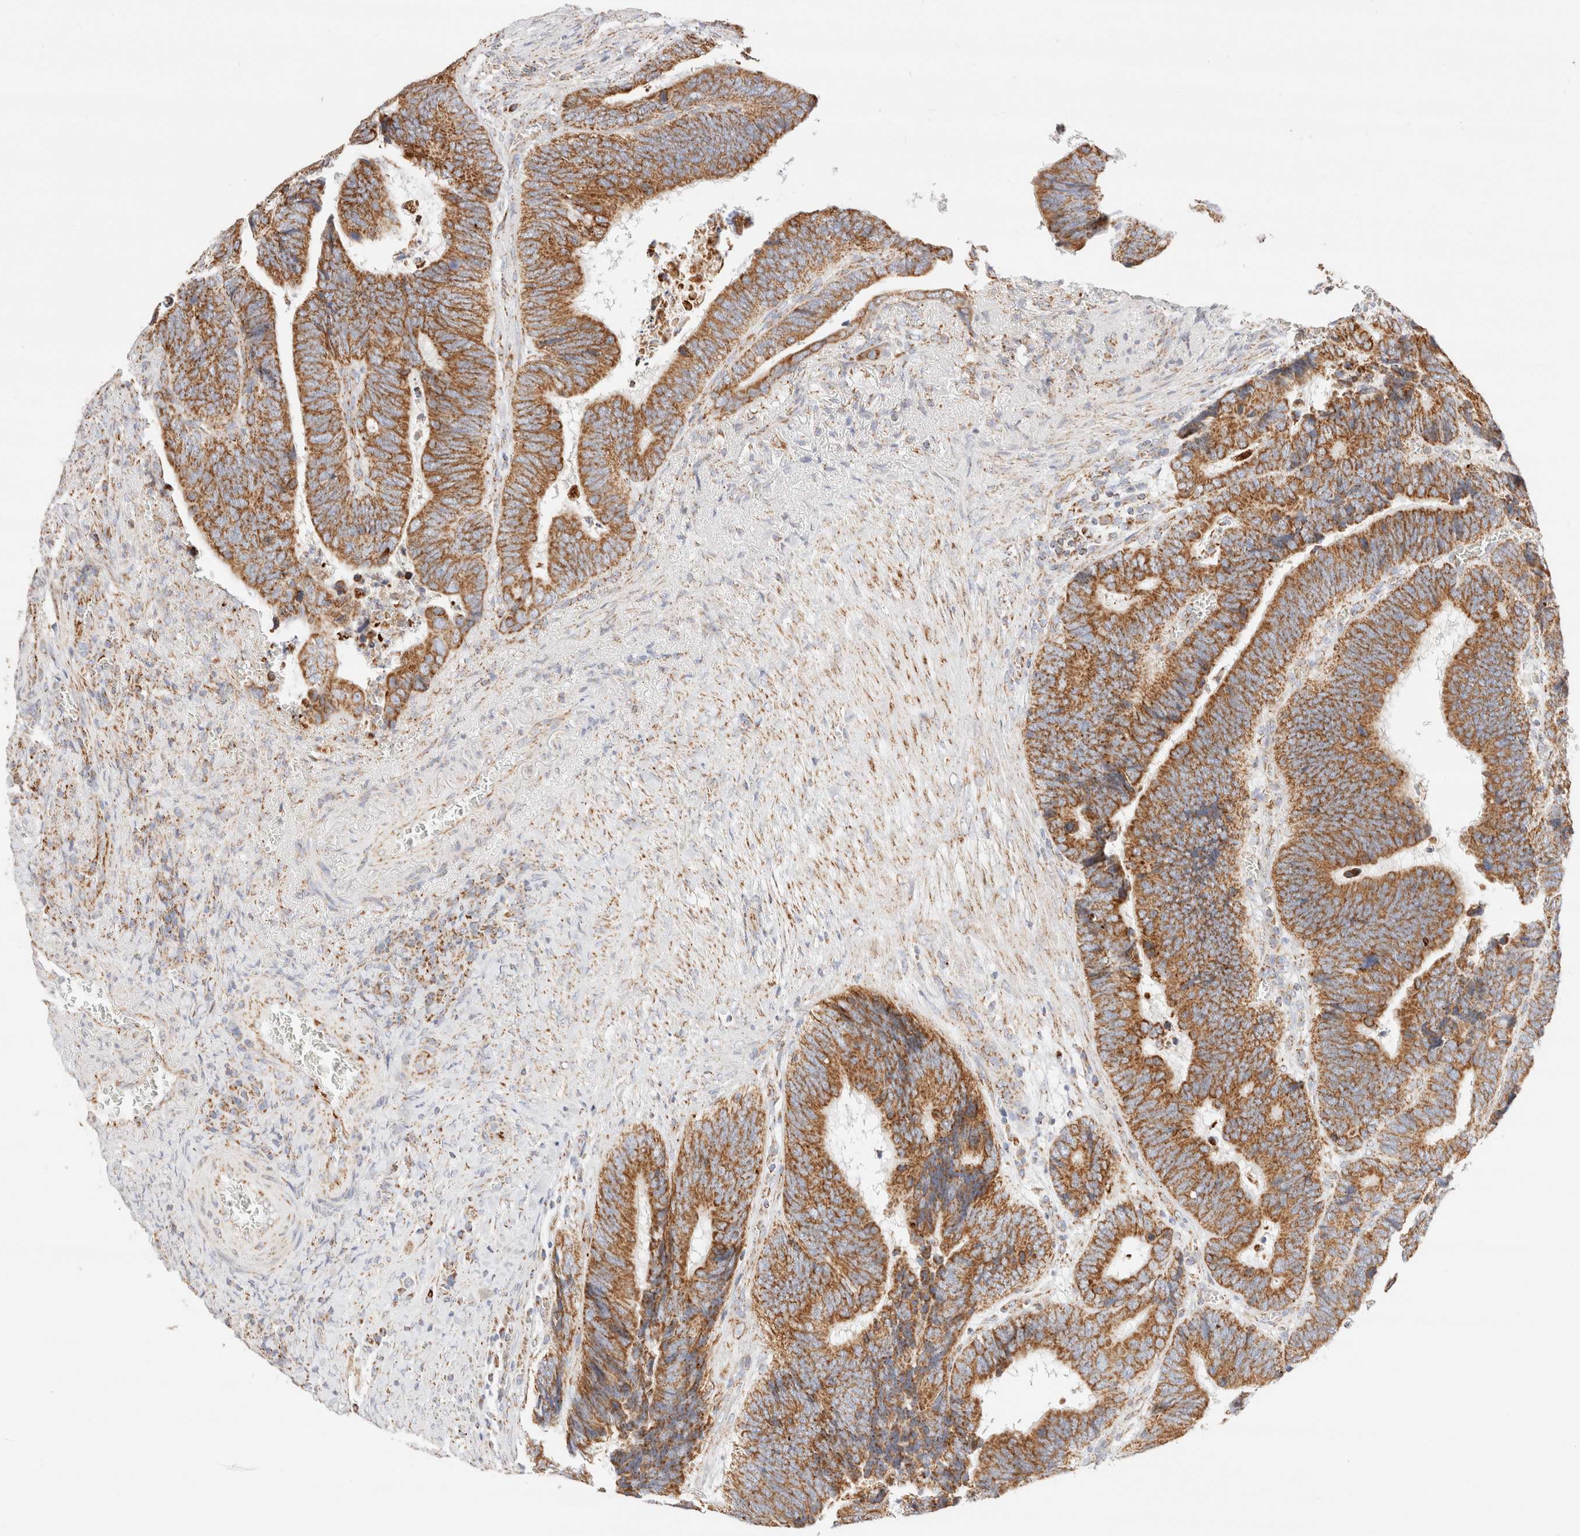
{"staining": {"intensity": "moderate", "quantity": ">75%", "location": "cytoplasmic/membranous"}, "tissue": "colorectal cancer", "cell_type": "Tumor cells", "image_type": "cancer", "snomed": [{"axis": "morphology", "description": "Adenocarcinoma, NOS"}, {"axis": "topography", "description": "Colon"}], "caption": "A photomicrograph showing moderate cytoplasmic/membranous expression in about >75% of tumor cells in colorectal cancer, as visualized by brown immunohistochemical staining.", "gene": "PHB2", "patient": {"sex": "male", "age": 72}}